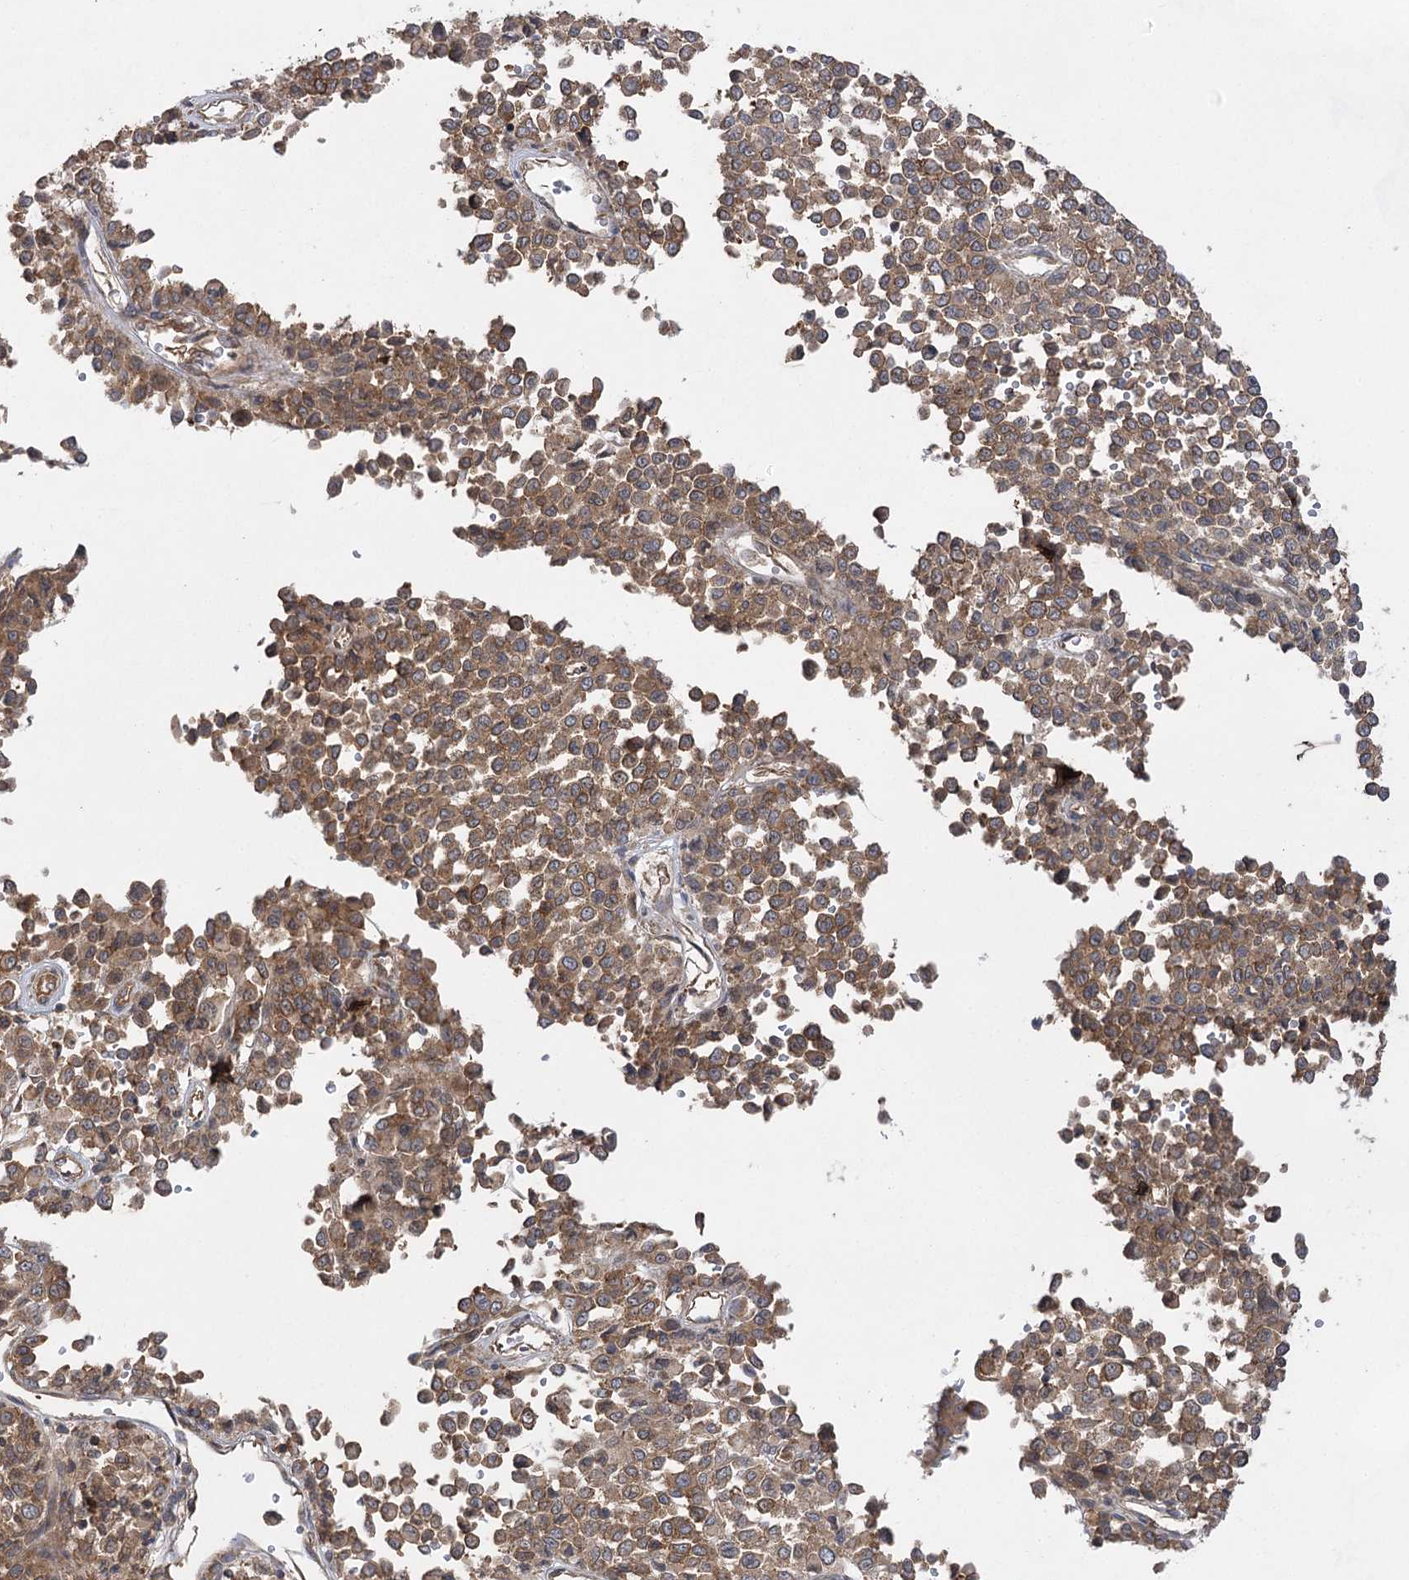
{"staining": {"intensity": "moderate", "quantity": ">75%", "location": "cytoplasmic/membranous"}, "tissue": "melanoma", "cell_type": "Tumor cells", "image_type": "cancer", "snomed": [{"axis": "morphology", "description": "Malignant melanoma, Metastatic site"}, {"axis": "topography", "description": "Pancreas"}], "caption": "A medium amount of moderate cytoplasmic/membranous positivity is appreciated in about >75% of tumor cells in melanoma tissue. The staining is performed using DAB brown chromogen to label protein expression. The nuclei are counter-stained blue using hematoxylin.", "gene": "EIF3A", "patient": {"sex": "female", "age": 30}}